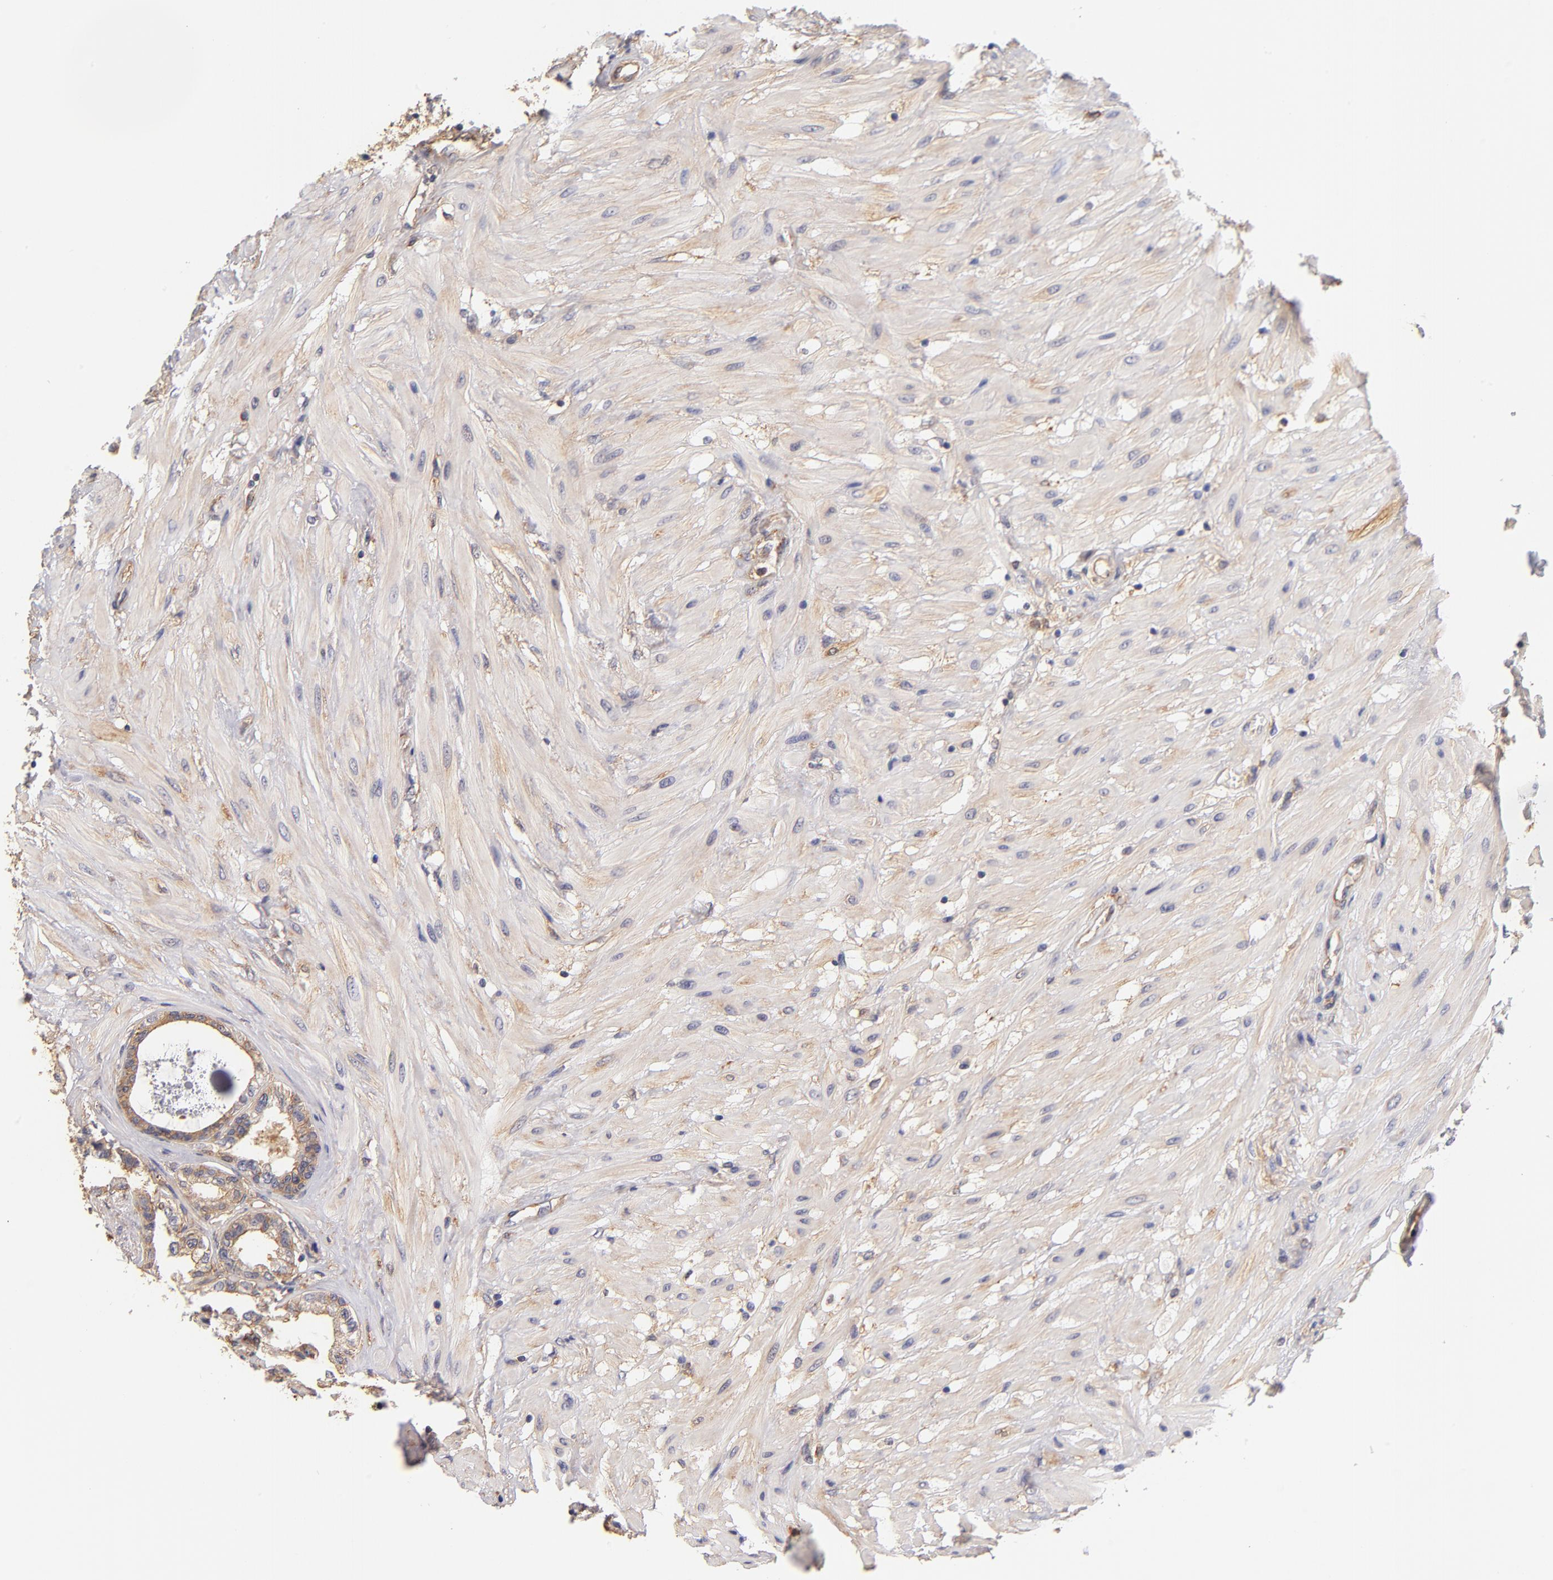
{"staining": {"intensity": "moderate", "quantity": ">75%", "location": "cytoplasmic/membranous"}, "tissue": "seminal vesicle", "cell_type": "Glandular cells", "image_type": "normal", "snomed": [{"axis": "morphology", "description": "Normal tissue, NOS"}, {"axis": "morphology", "description": "Inflammation, NOS"}, {"axis": "topography", "description": "Urinary bladder"}, {"axis": "topography", "description": "Prostate"}, {"axis": "topography", "description": "Seminal veicle"}], "caption": "High-power microscopy captured an immunohistochemistry image of unremarkable seminal vesicle, revealing moderate cytoplasmic/membranous expression in approximately >75% of glandular cells.", "gene": "FCMR", "patient": {"sex": "male", "age": 82}}